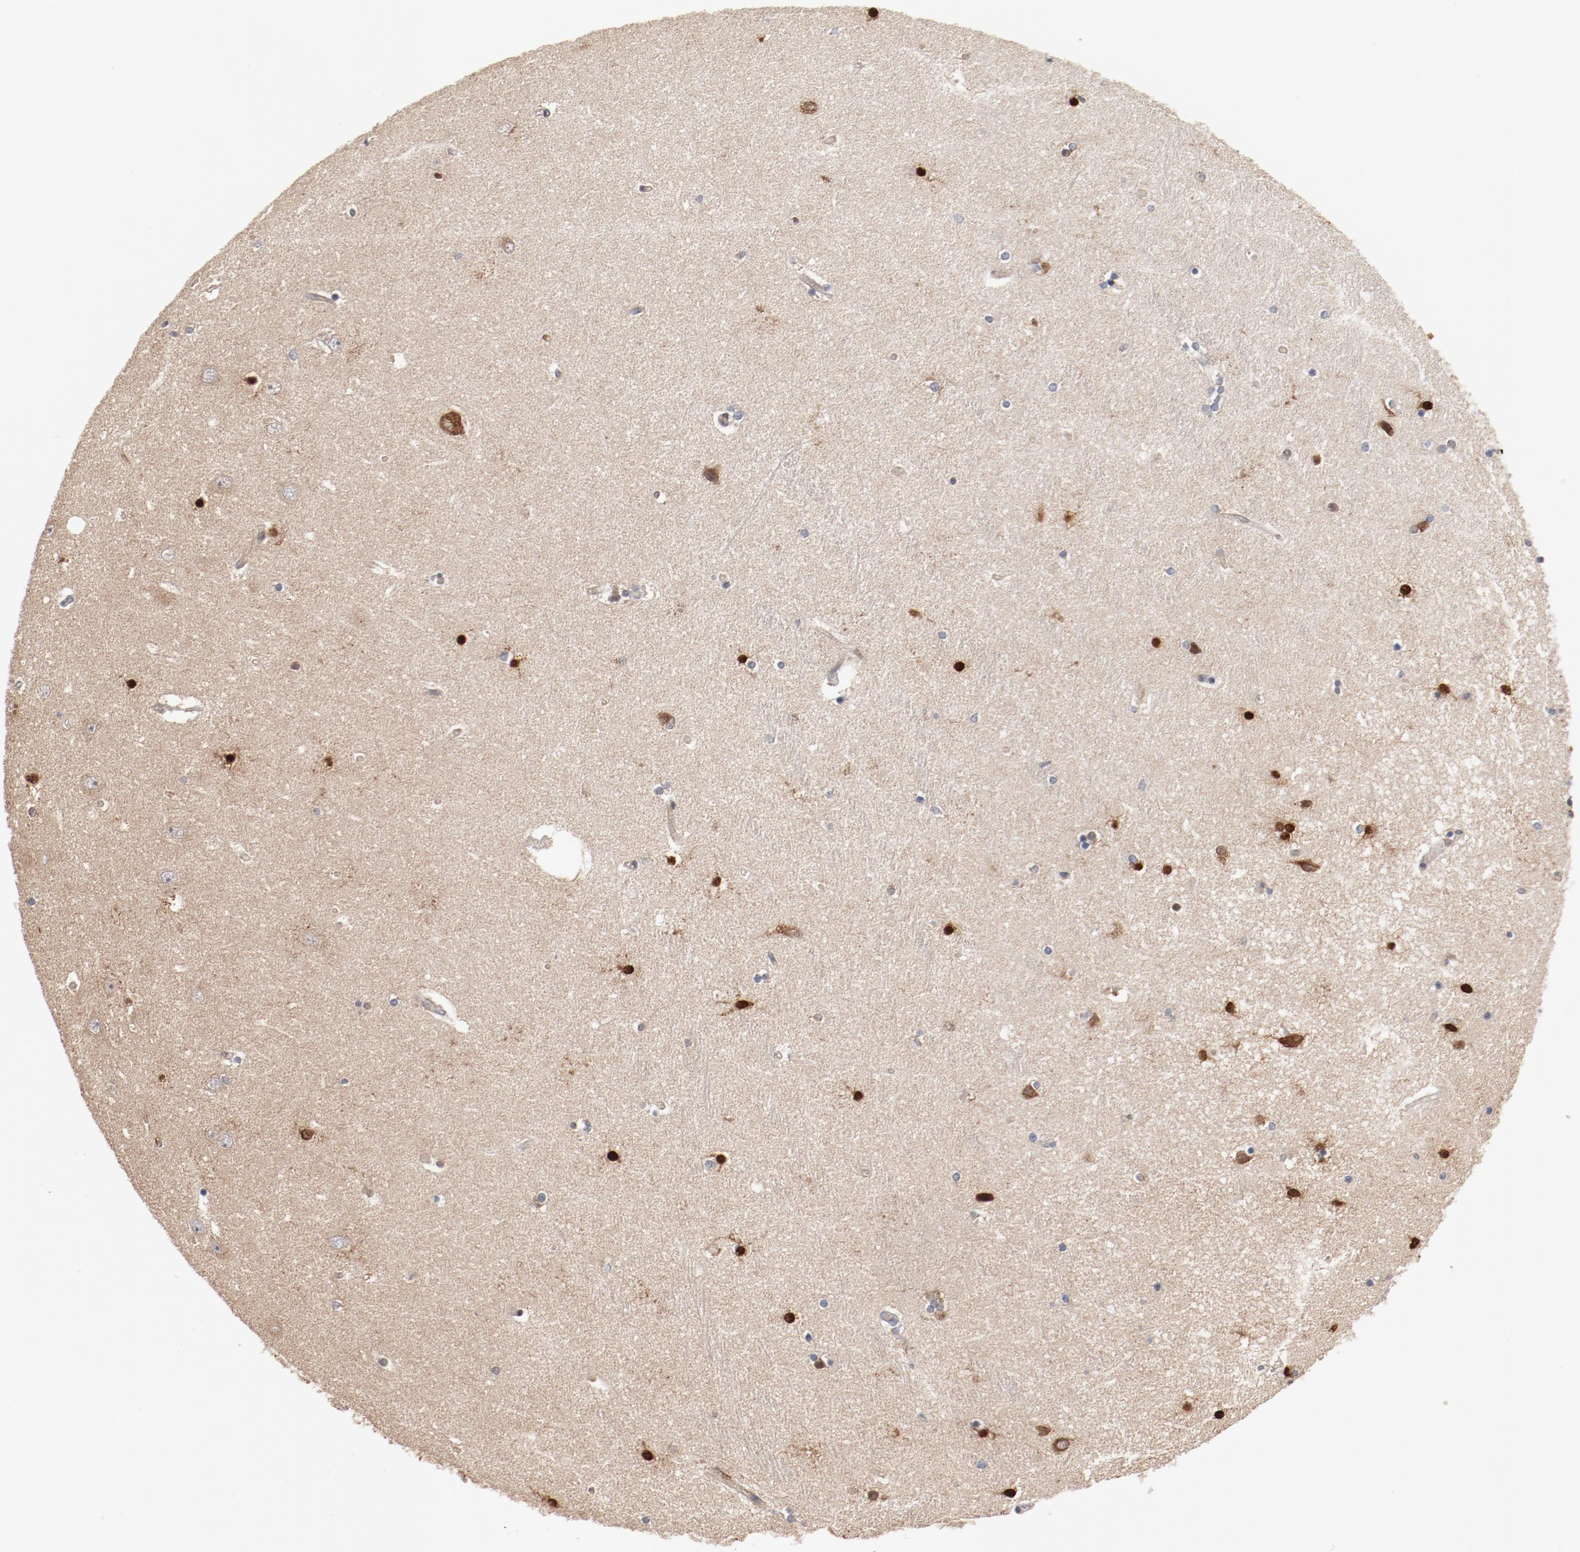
{"staining": {"intensity": "strong", "quantity": "<25%", "location": "nuclear"}, "tissue": "hippocampus", "cell_type": "Glial cells", "image_type": "normal", "snomed": [{"axis": "morphology", "description": "Normal tissue, NOS"}, {"axis": "topography", "description": "Hippocampus"}], "caption": "The immunohistochemical stain highlights strong nuclear expression in glial cells of unremarkable hippocampus.", "gene": "RNASE11", "patient": {"sex": "female", "age": 54}}